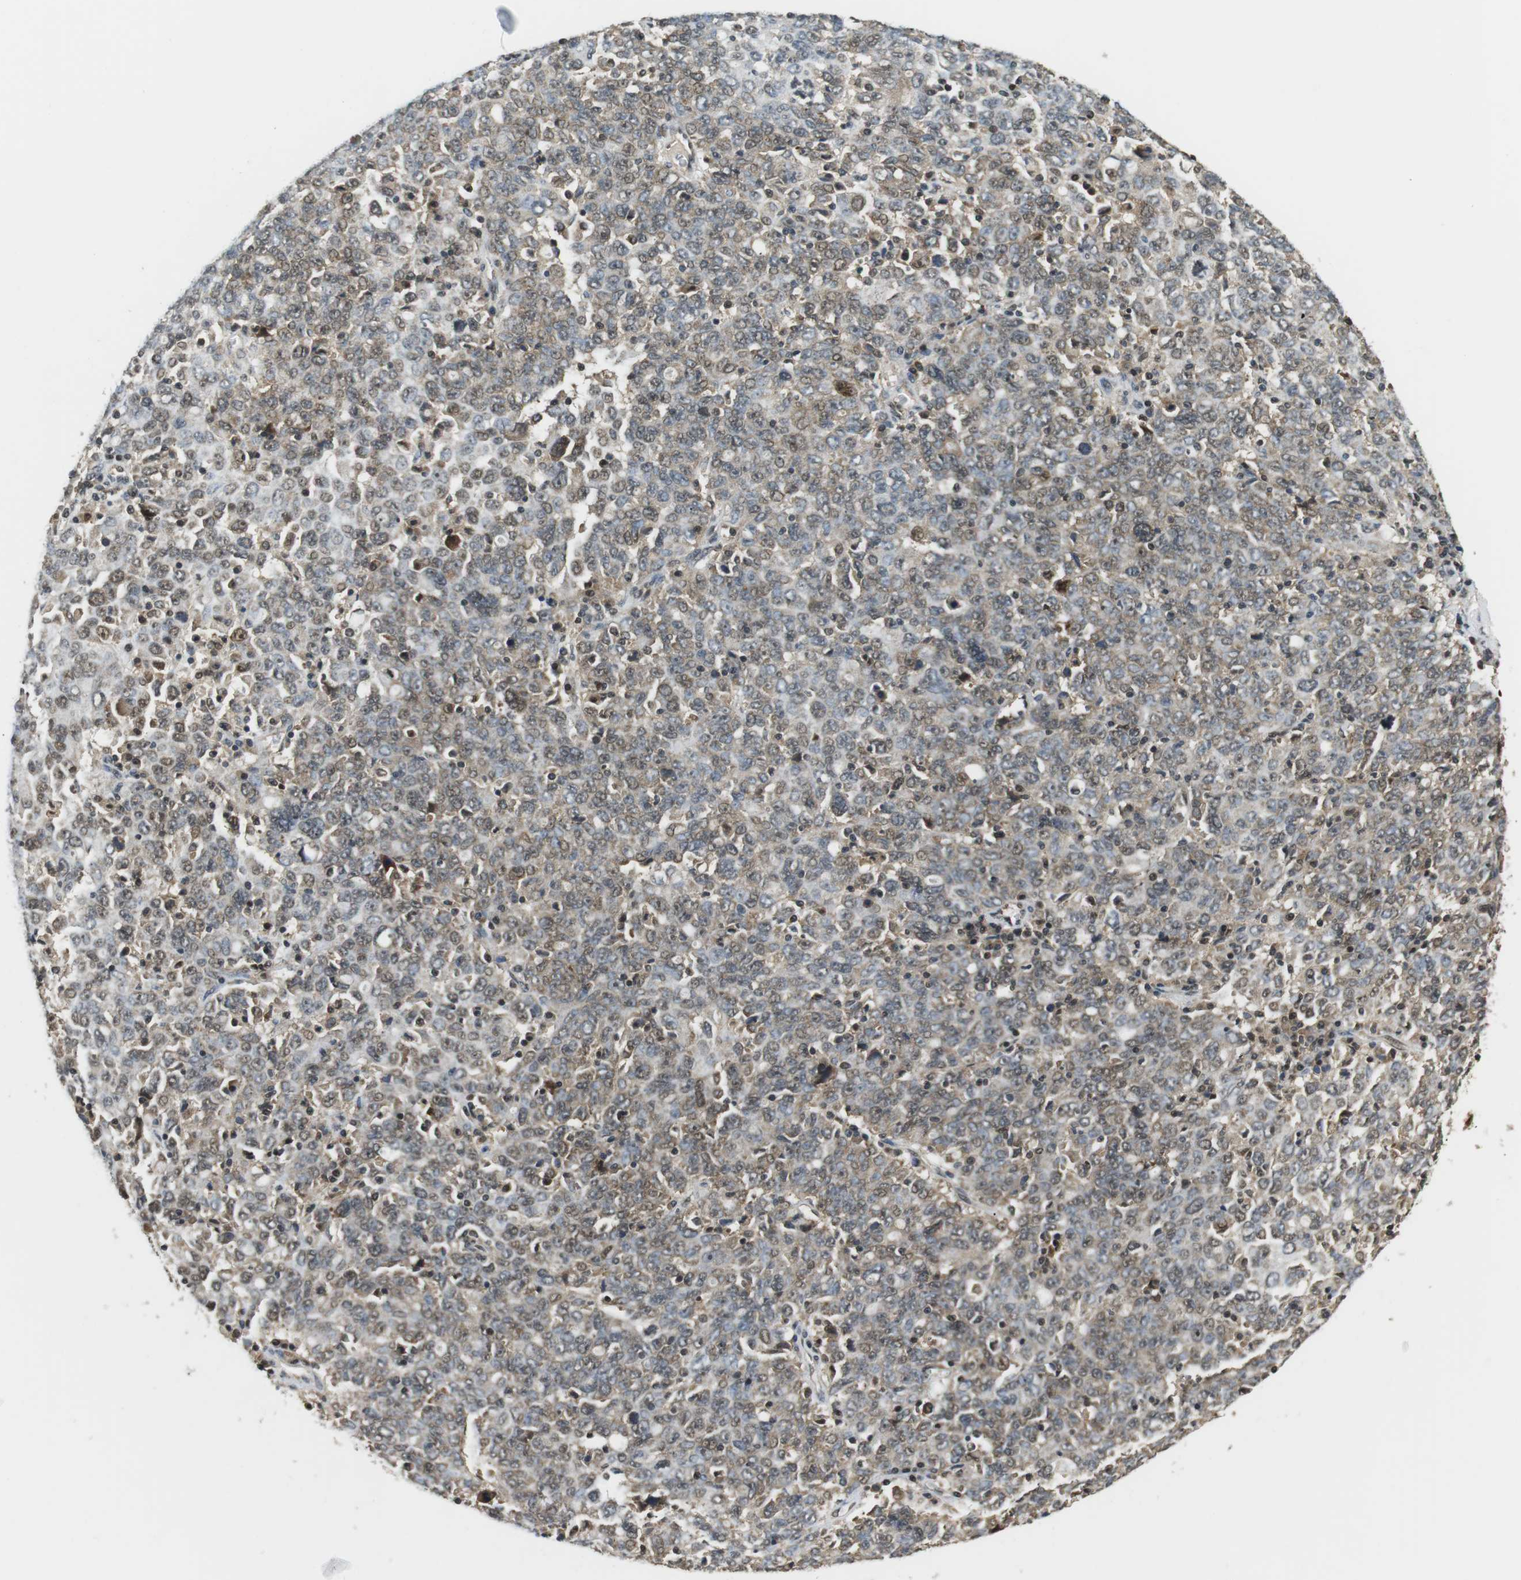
{"staining": {"intensity": "weak", "quantity": "25%-75%", "location": "cytoplasmic/membranous,nuclear"}, "tissue": "ovarian cancer", "cell_type": "Tumor cells", "image_type": "cancer", "snomed": [{"axis": "morphology", "description": "Carcinoma, endometroid"}, {"axis": "topography", "description": "Ovary"}], "caption": "Ovarian cancer stained with a brown dye reveals weak cytoplasmic/membranous and nuclear positive positivity in approximately 25%-75% of tumor cells.", "gene": "CSNK2B", "patient": {"sex": "female", "age": 62}}